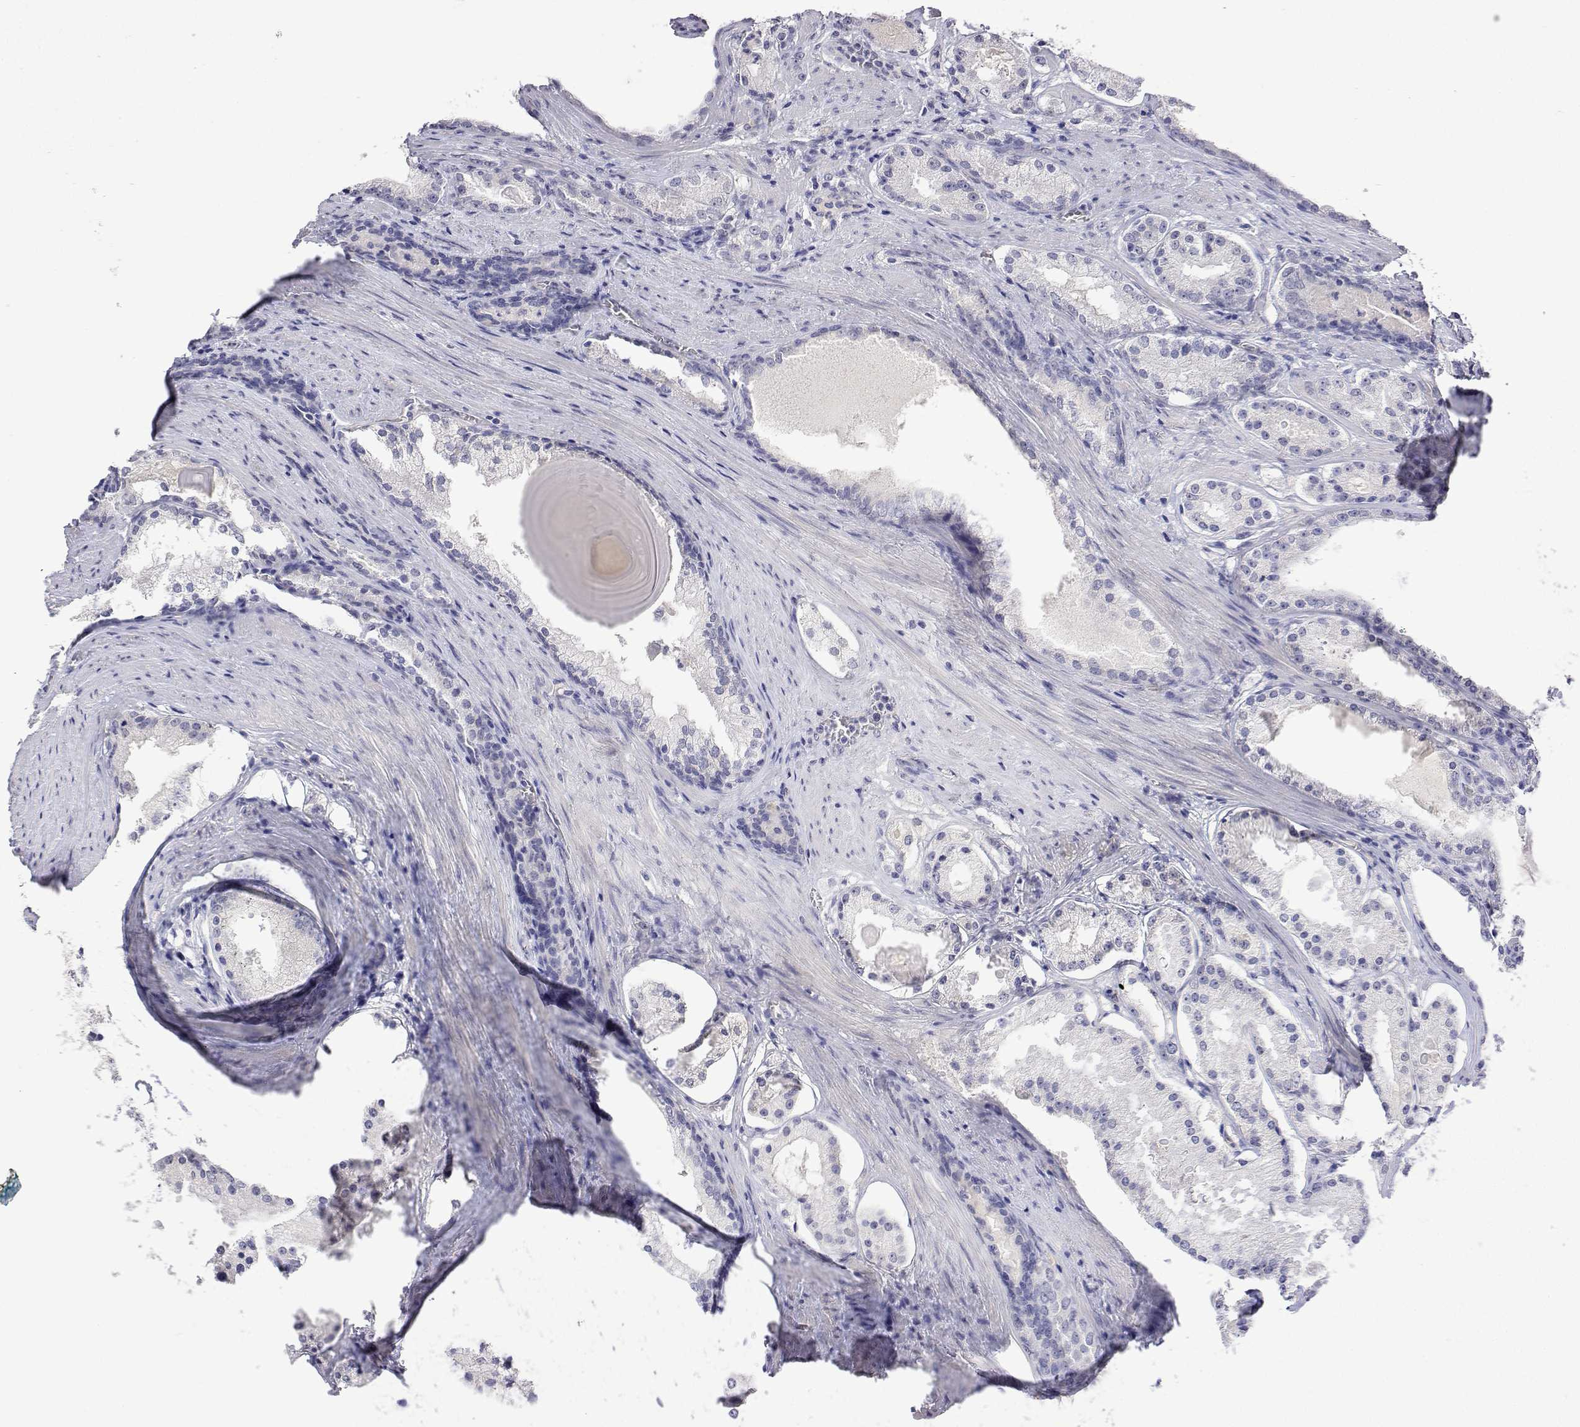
{"staining": {"intensity": "negative", "quantity": "none", "location": "none"}, "tissue": "prostate cancer", "cell_type": "Tumor cells", "image_type": "cancer", "snomed": [{"axis": "morphology", "description": "Adenocarcinoma, Low grade"}, {"axis": "topography", "description": "Prostate"}], "caption": "Human prostate cancer (adenocarcinoma (low-grade)) stained for a protein using immunohistochemistry demonstrates no staining in tumor cells.", "gene": "PLCB1", "patient": {"sex": "male", "age": 57}}